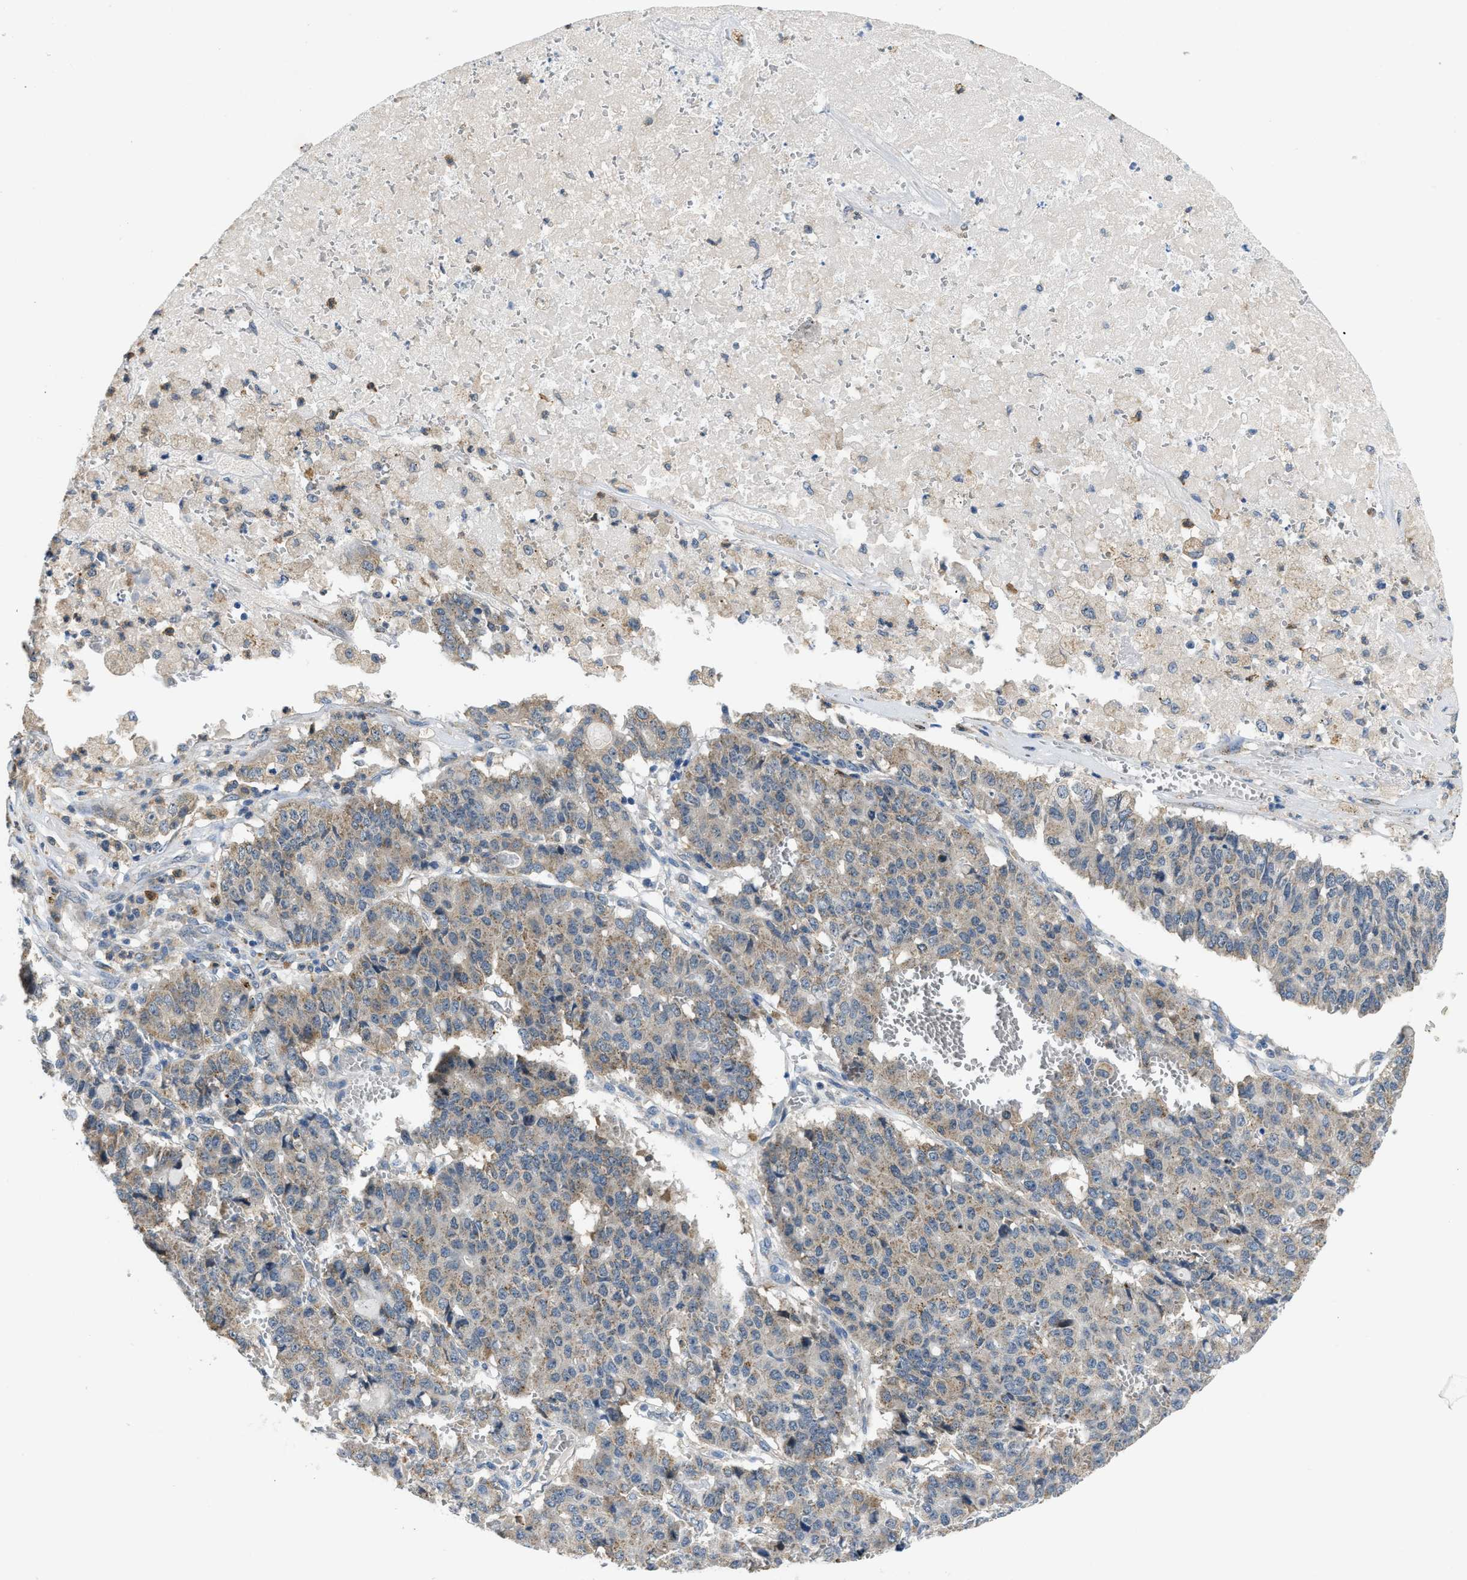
{"staining": {"intensity": "weak", "quantity": "25%-75%", "location": "cytoplasmic/membranous"}, "tissue": "pancreatic cancer", "cell_type": "Tumor cells", "image_type": "cancer", "snomed": [{"axis": "morphology", "description": "Adenocarcinoma, NOS"}, {"axis": "topography", "description": "Pancreas"}], "caption": "The image shows immunohistochemical staining of adenocarcinoma (pancreatic). There is weak cytoplasmic/membranous expression is appreciated in about 25%-75% of tumor cells.", "gene": "TOMM34", "patient": {"sex": "male", "age": 50}}